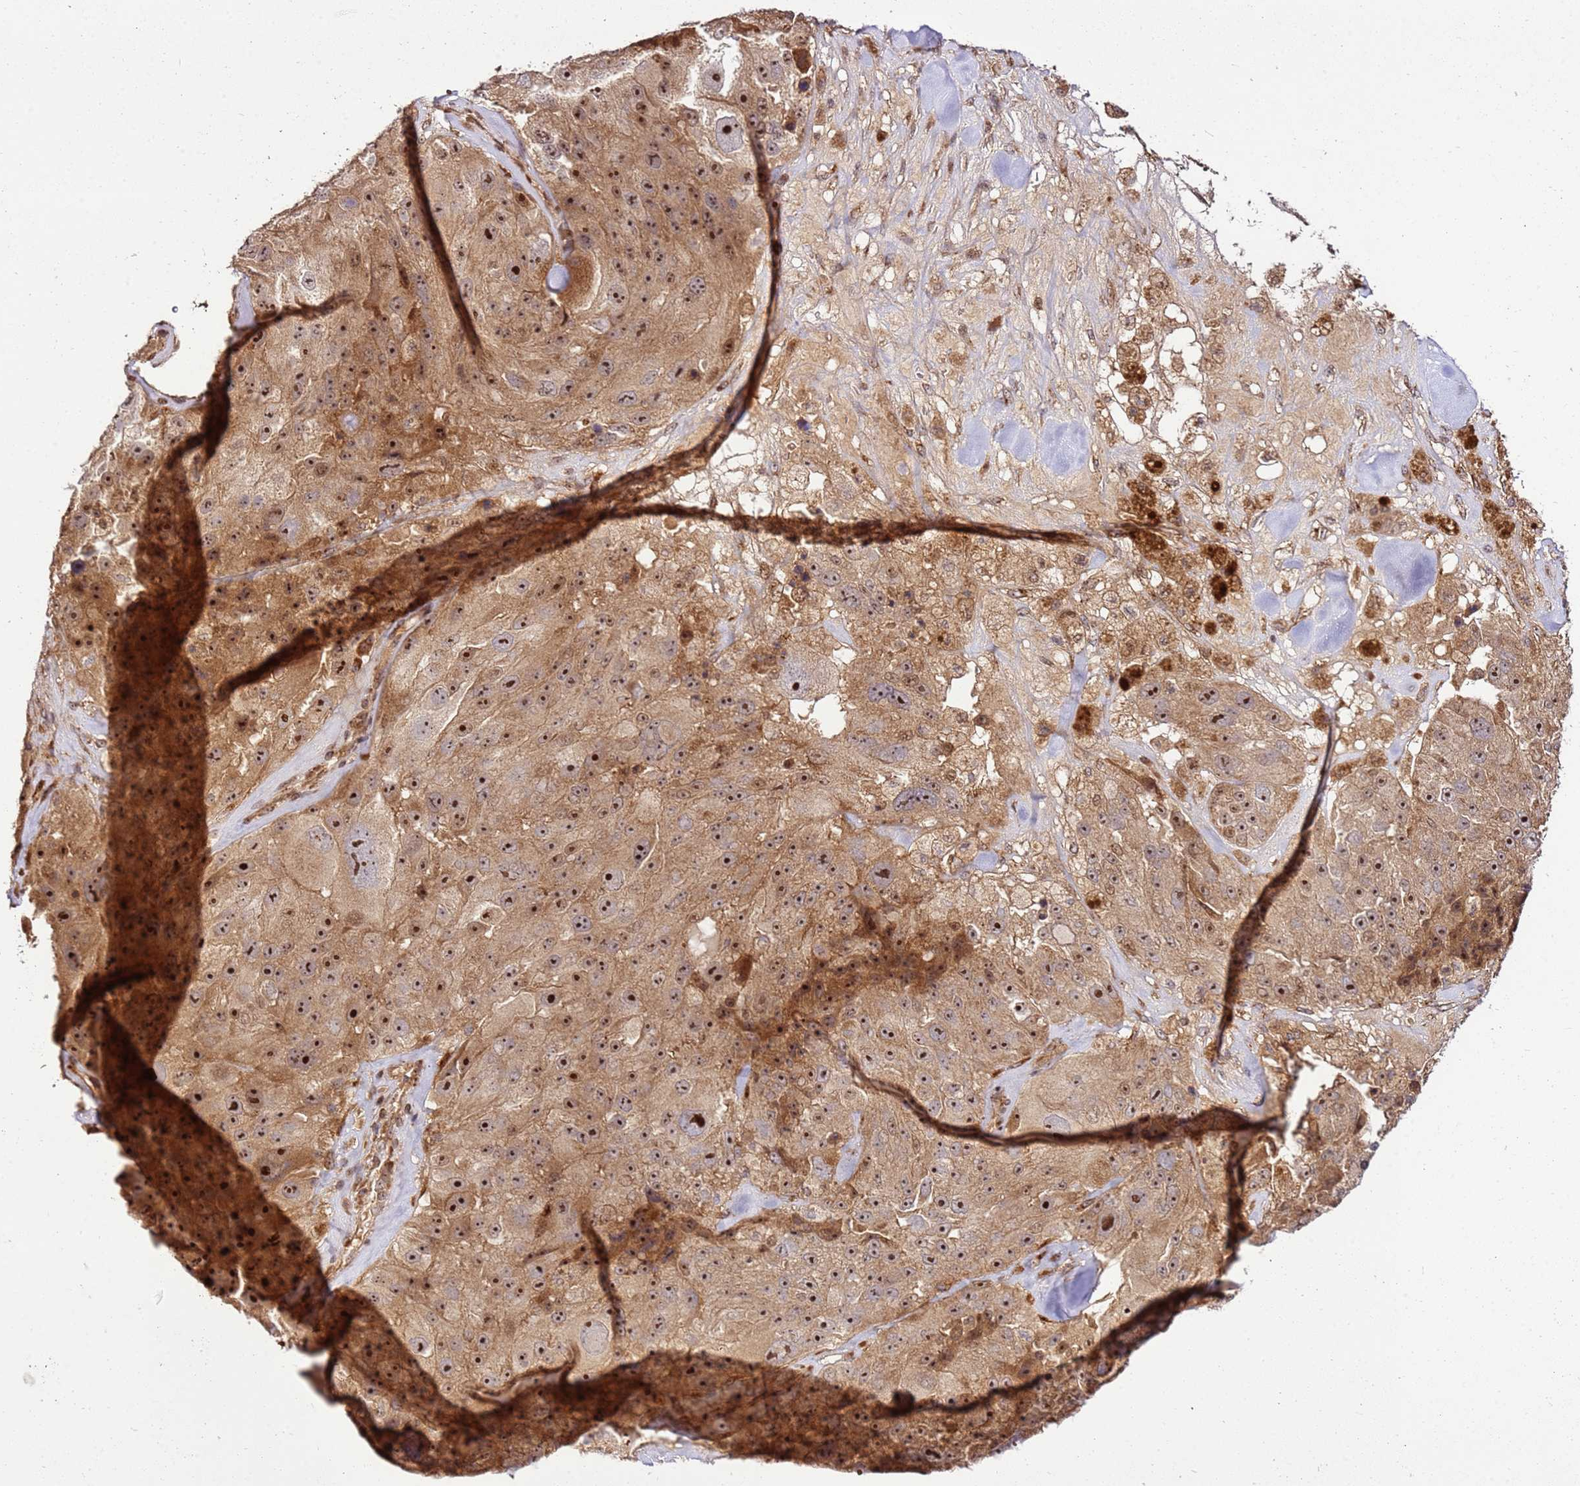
{"staining": {"intensity": "moderate", "quantity": ">75%", "location": "cytoplasmic/membranous,nuclear"}, "tissue": "melanoma", "cell_type": "Tumor cells", "image_type": "cancer", "snomed": [{"axis": "morphology", "description": "Malignant melanoma, Metastatic site"}, {"axis": "topography", "description": "Lymph node"}], "caption": "Malignant melanoma (metastatic site) tissue demonstrates moderate cytoplasmic/membranous and nuclear staining in about >75% of tumor cells", "gene": "RASA3", "patient": {"sex": "male", "age": 62}}